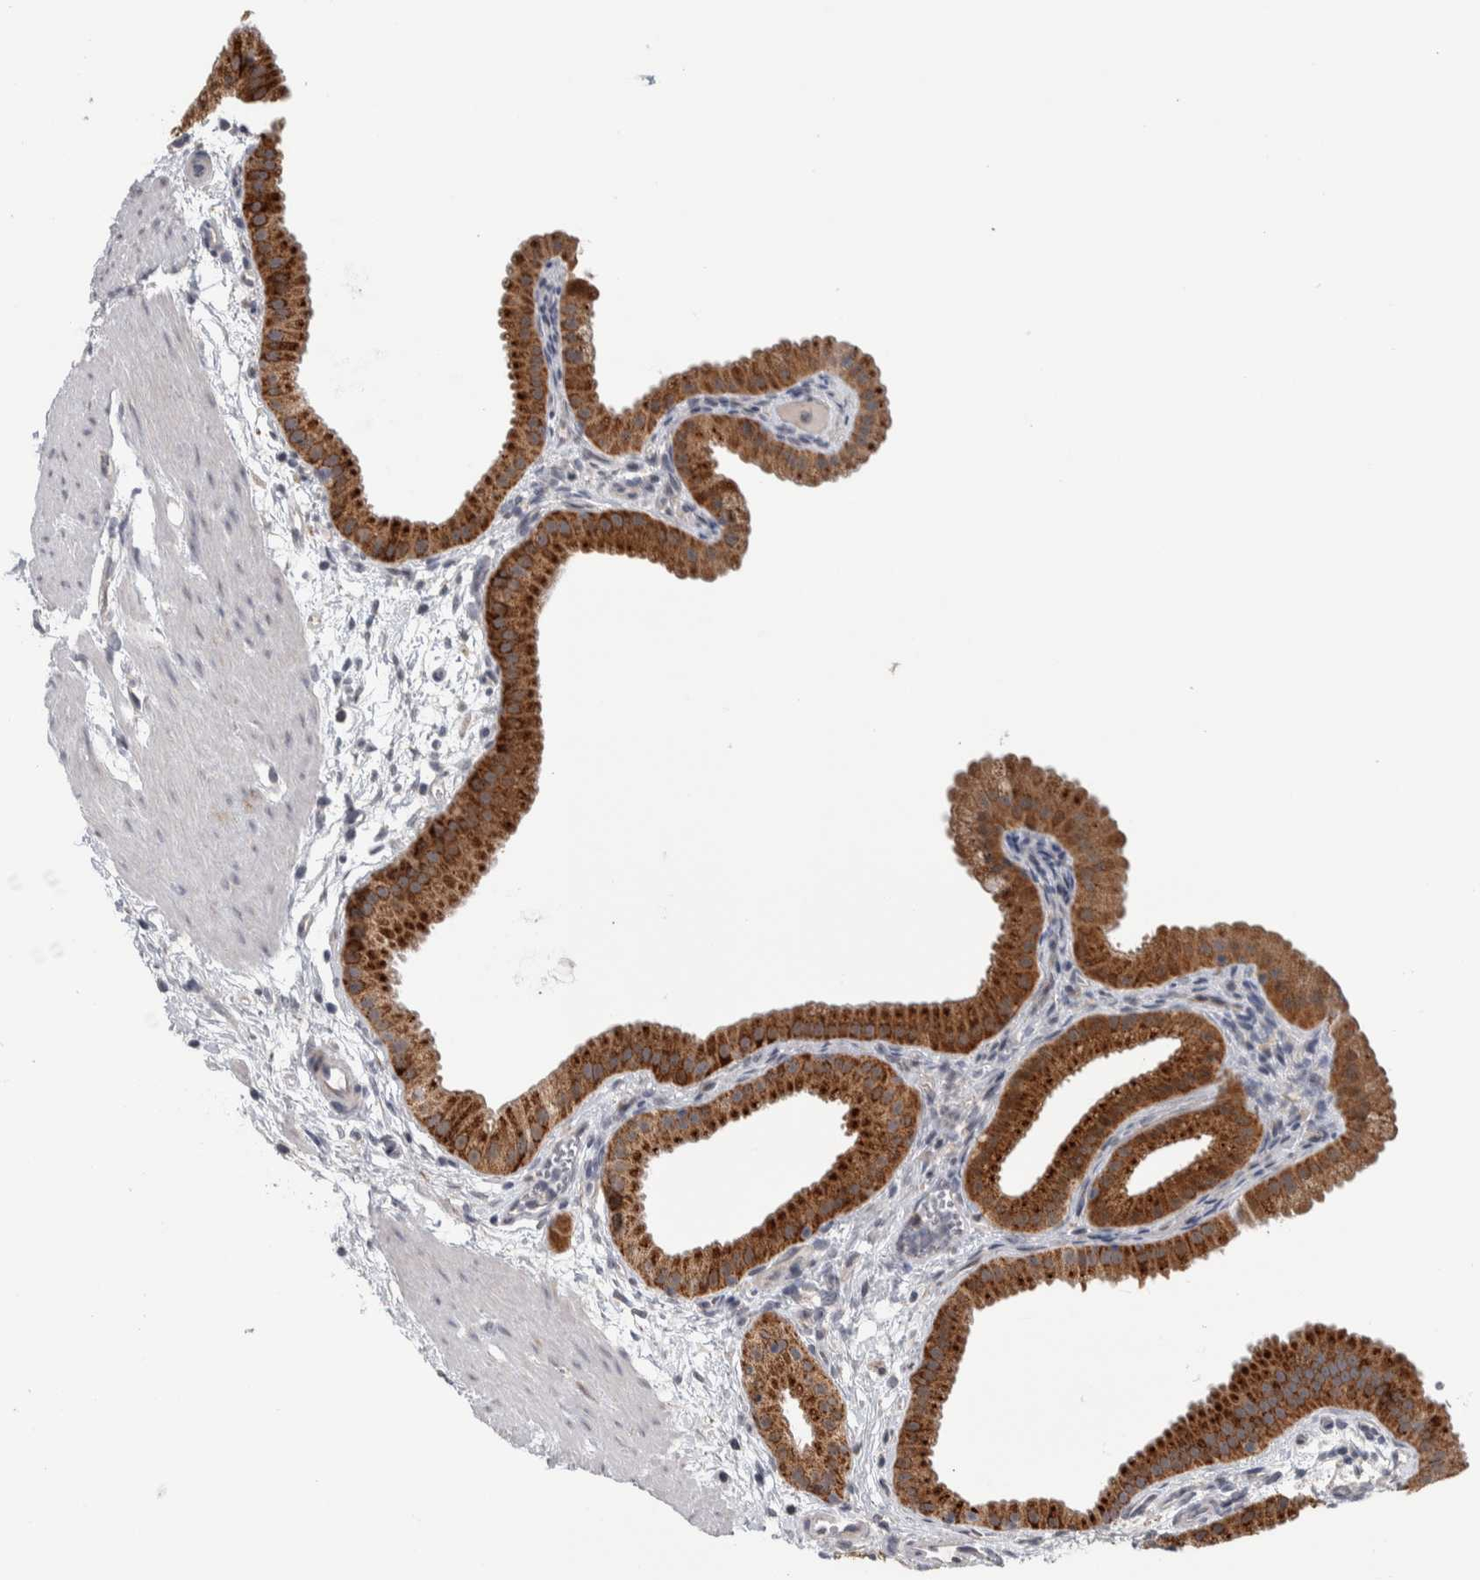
{"staining": {"intensity": "strong", "quantity": ">75%", "location": "cytoplasmic/membranous"}, "tissue": "gallbladder", "cell_type": "Glandular cells", "image_type": "normal", "snomed": [{"axis": "morphology", "description": "Normal tissue, NOS"}, {"axis": "topography", "description": "Gallbladder"}], "caption": "Protein expression by immunohistochemistry displays strong cytoplasmic/membranous staining in approximately >75% of glandular cells in normal gallbladder. (Brightfield microscopy of DAB IHC at high magnification).", "gene": "PRRG4", "patient": {"sex": "female", "age": 64}}